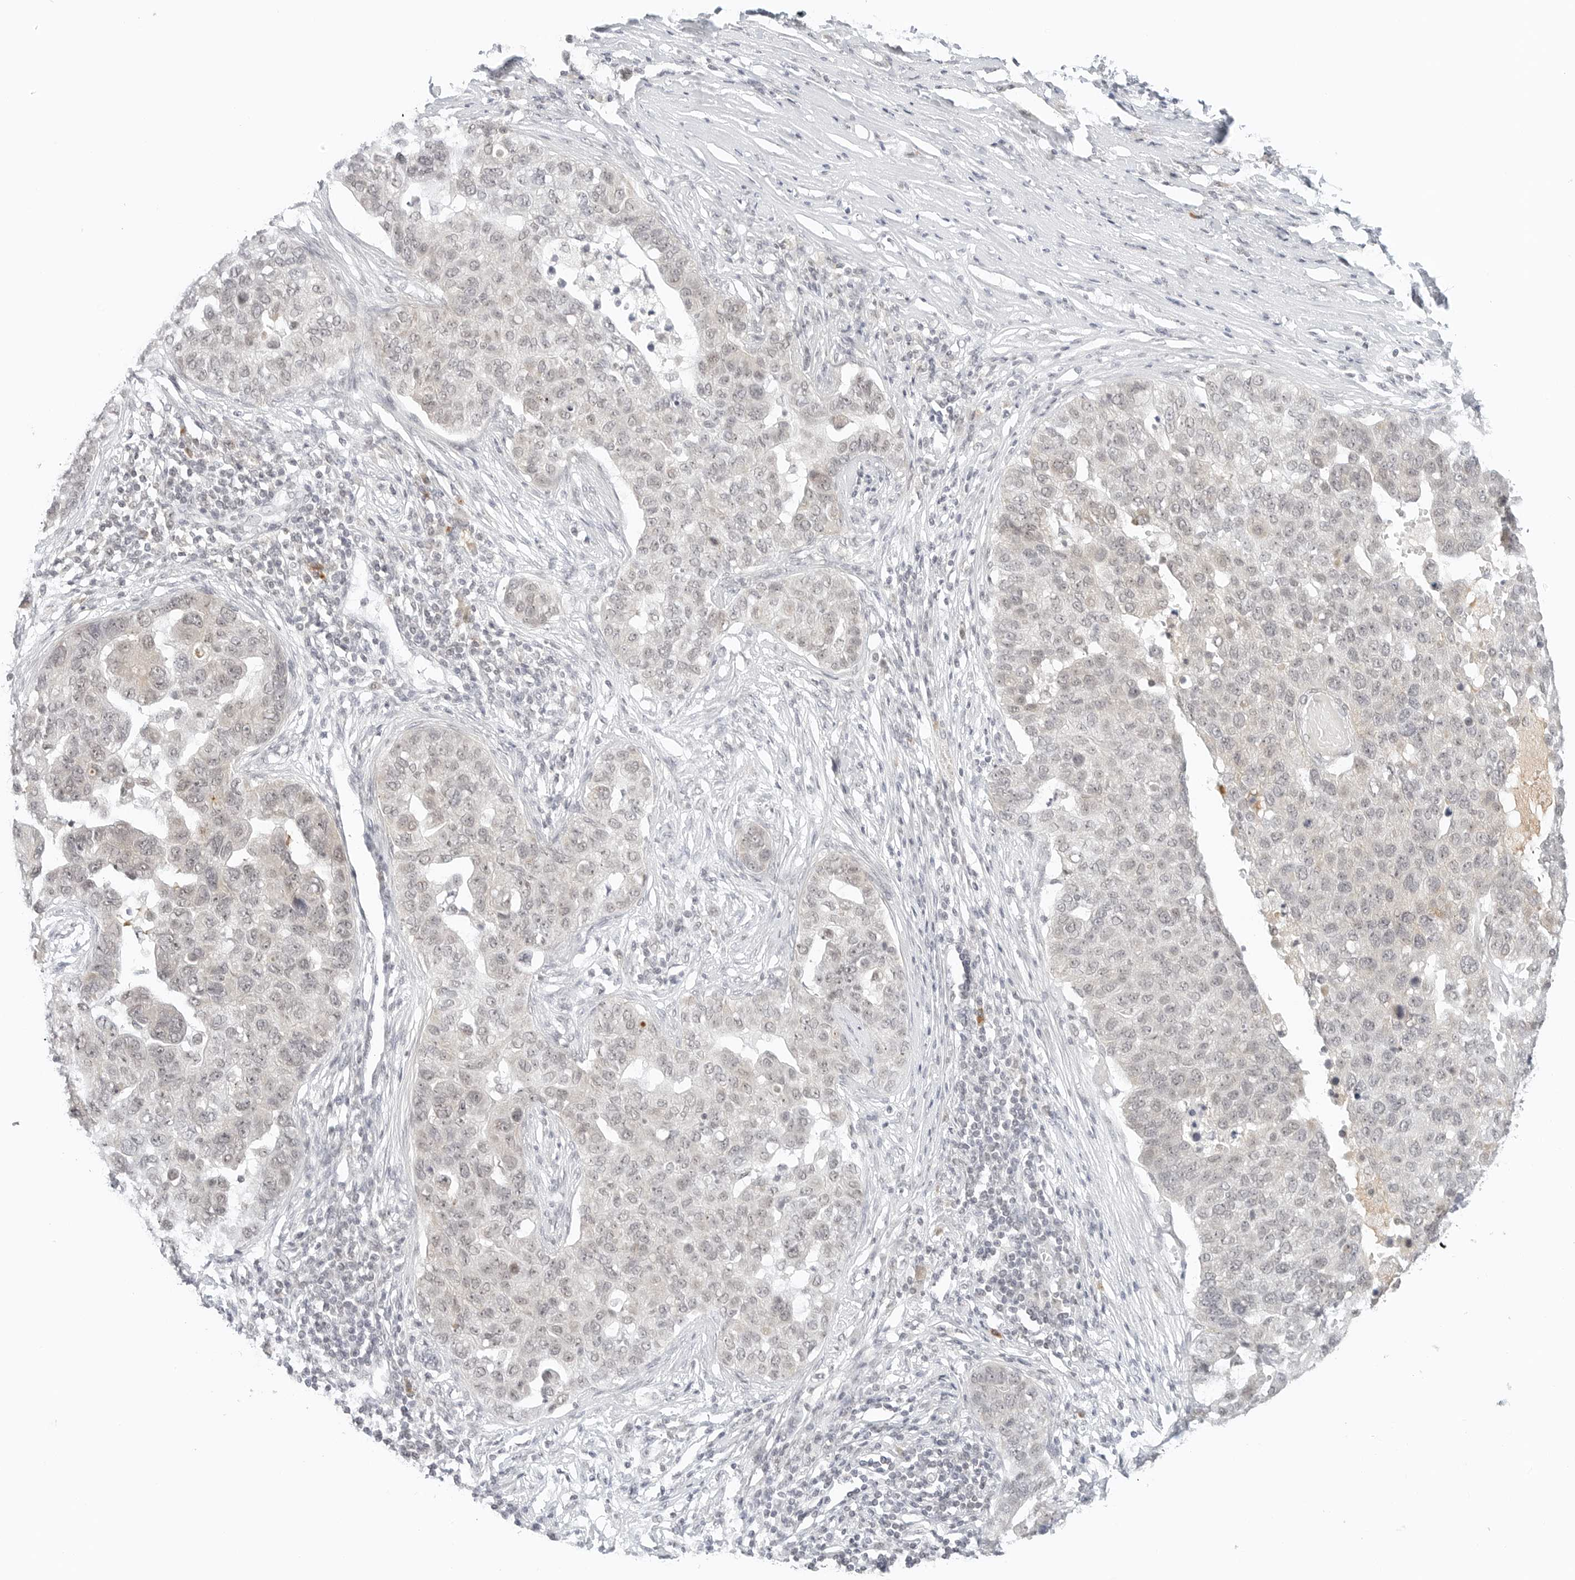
{"staining": {"intensity": "weak", "quantity": "<25%", "location": "cytoplasmic/membranous,nuclear"}, "tissue": "pancreatic cancer", "cell_type": "Tumor cells", "image_type": "cancer", "snomed": [{"axis": "morphology", "description": "Adenocarcinoma, NOS"}, {"axis": "topography", "description": "Pancreas"}], "caption": "DAB immunohistochemical staining of human adenocarcinoma (pancreatic) shows no significant expression in tumor cells.", "gene": "NEO1", "patient": {"sex": "female", "age": 61}}